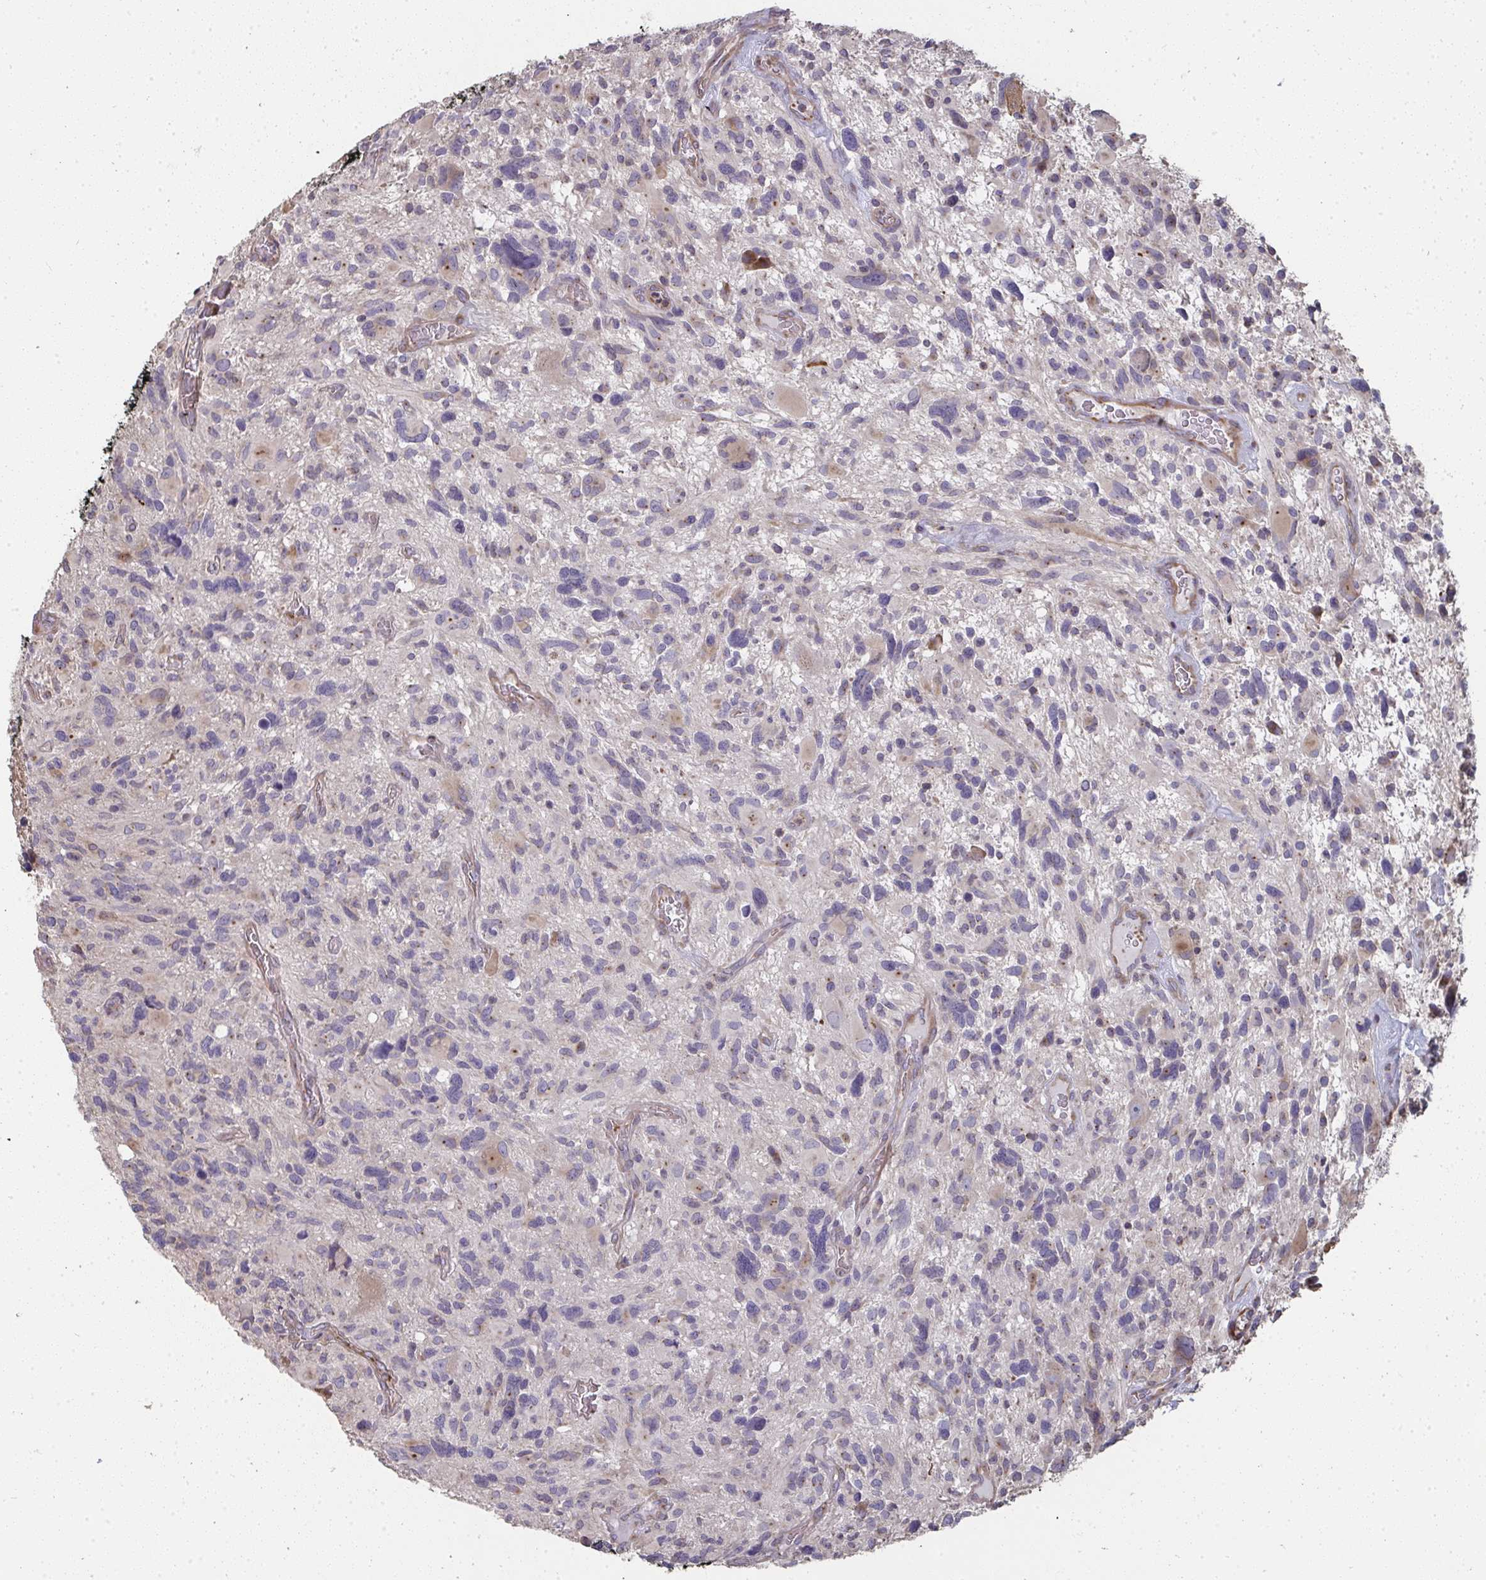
{"staining": {"intensity": "weak", "quantity": "<25%", "location": "cytoplasmic/membranous"}, "tissue": "glioma", "cell_type": "Tumor cells", "image_type": "cancer", "snomed": [{"axis": "morphology", "description": "Glioma, malignant, High grade"}, {"axis": "topography", "description": "Brain"}], "caption": "High power microscopy photomicrograph of an immunohistochemistry (IHC) photomicrograph of glioma, revealing no significant positivity in tumor cells. (Brightfield microscopy of DAB (3,3'-diaminobenzidine) immunohistochemistry (IHC) at high magnification).", "gene": "ZFYVE28", "patient": {"sex": "male", "age": 49}}